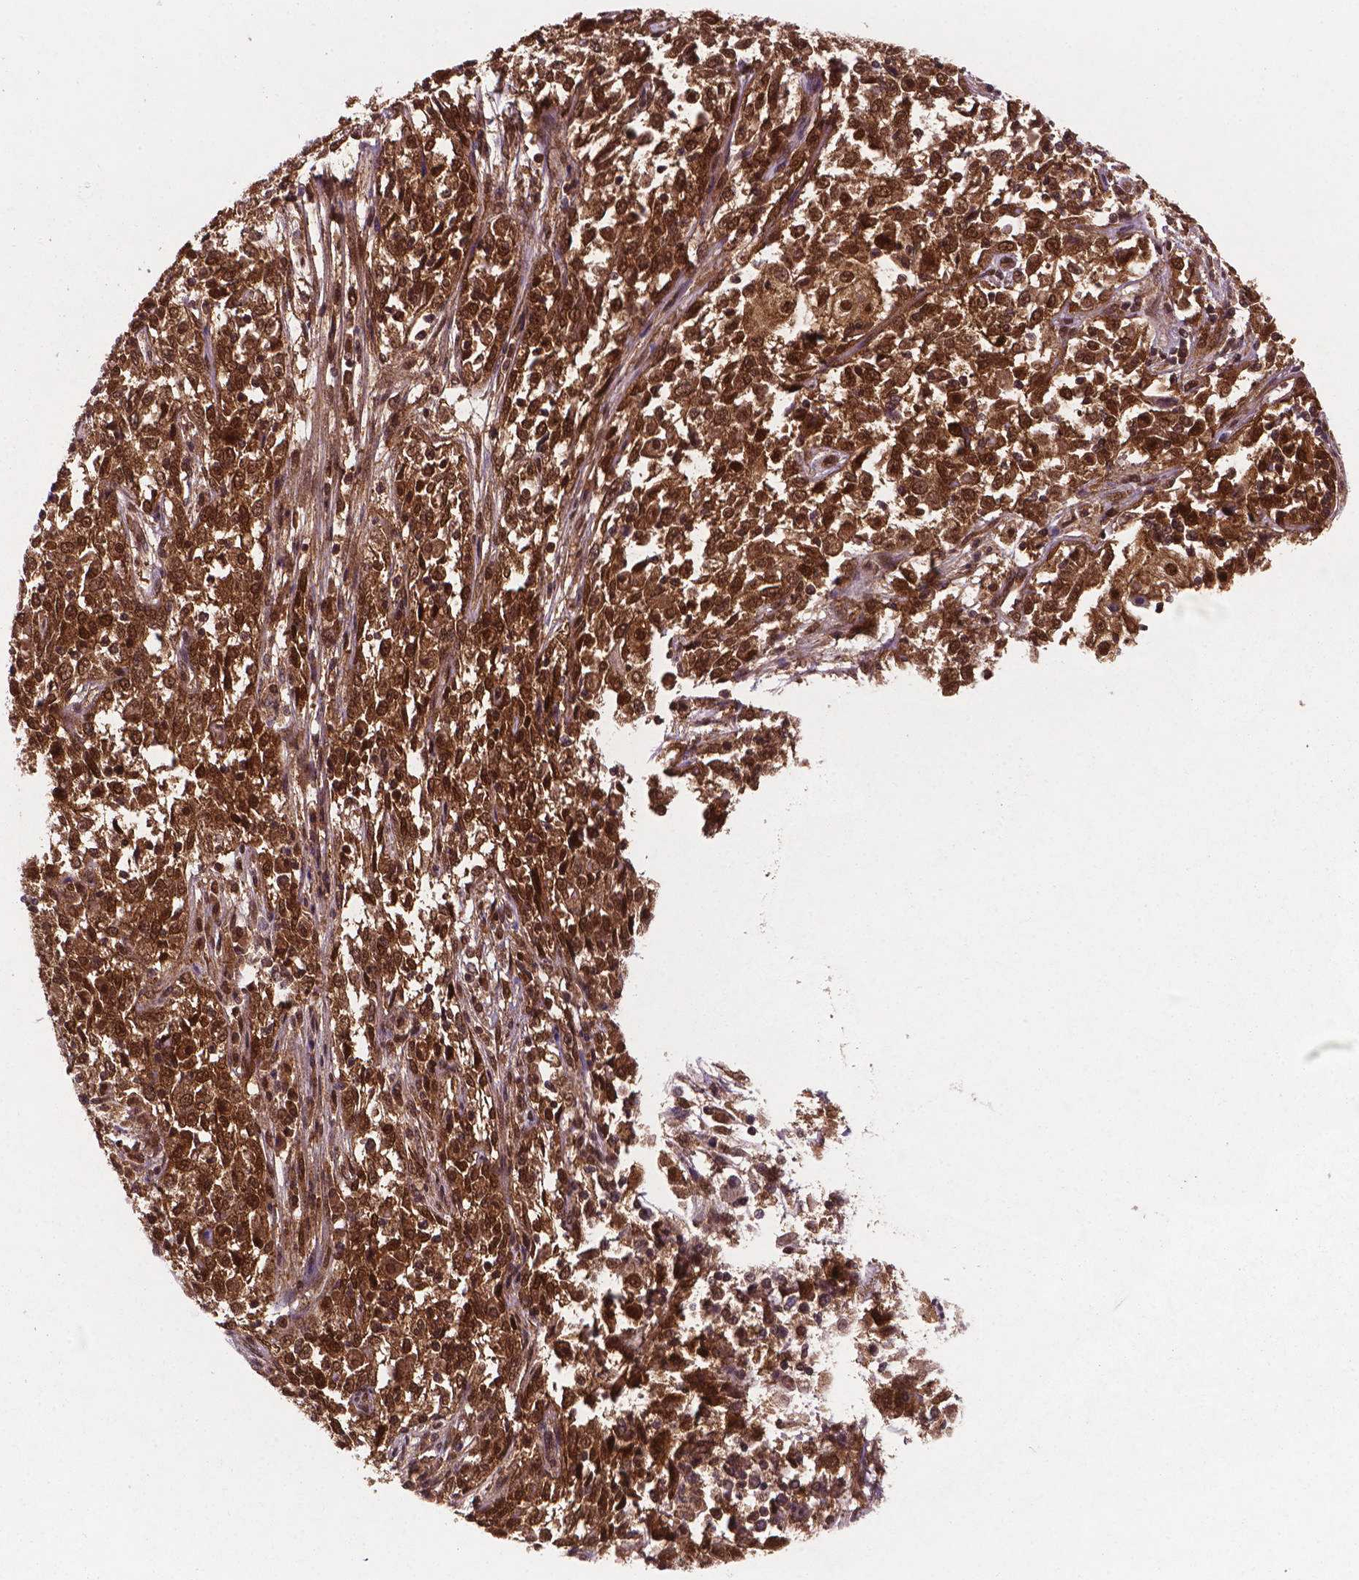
{"staining": {"intensity": "strong", "quantity": ">75%", "location": "cytoplasmic/membranous,nuclear"}, "tissue": "cervical cancer", "cell_type": "Tumor cells", "image_type": "cancer", "snomed": [{"axis": "morphology", "description": "Adenocarcinoma, NOS"}, {"axis": "topography", "description": "Cervix"}], "caption": "Immunohistochemistry (IHC) histopathology image of neoplastic tissue: cervical cancer (adenocarcinoma) stained using immunohistochemistry reveals high levels of strong protein expression localized specifically in the cytoplasmic/membranous and nuclear of tumor cells, appearing as a cytoplasmic/membranous and nuclear brown color.", "gene": "UBE2L6", "patient": {"sex": "female", "age": 40}}